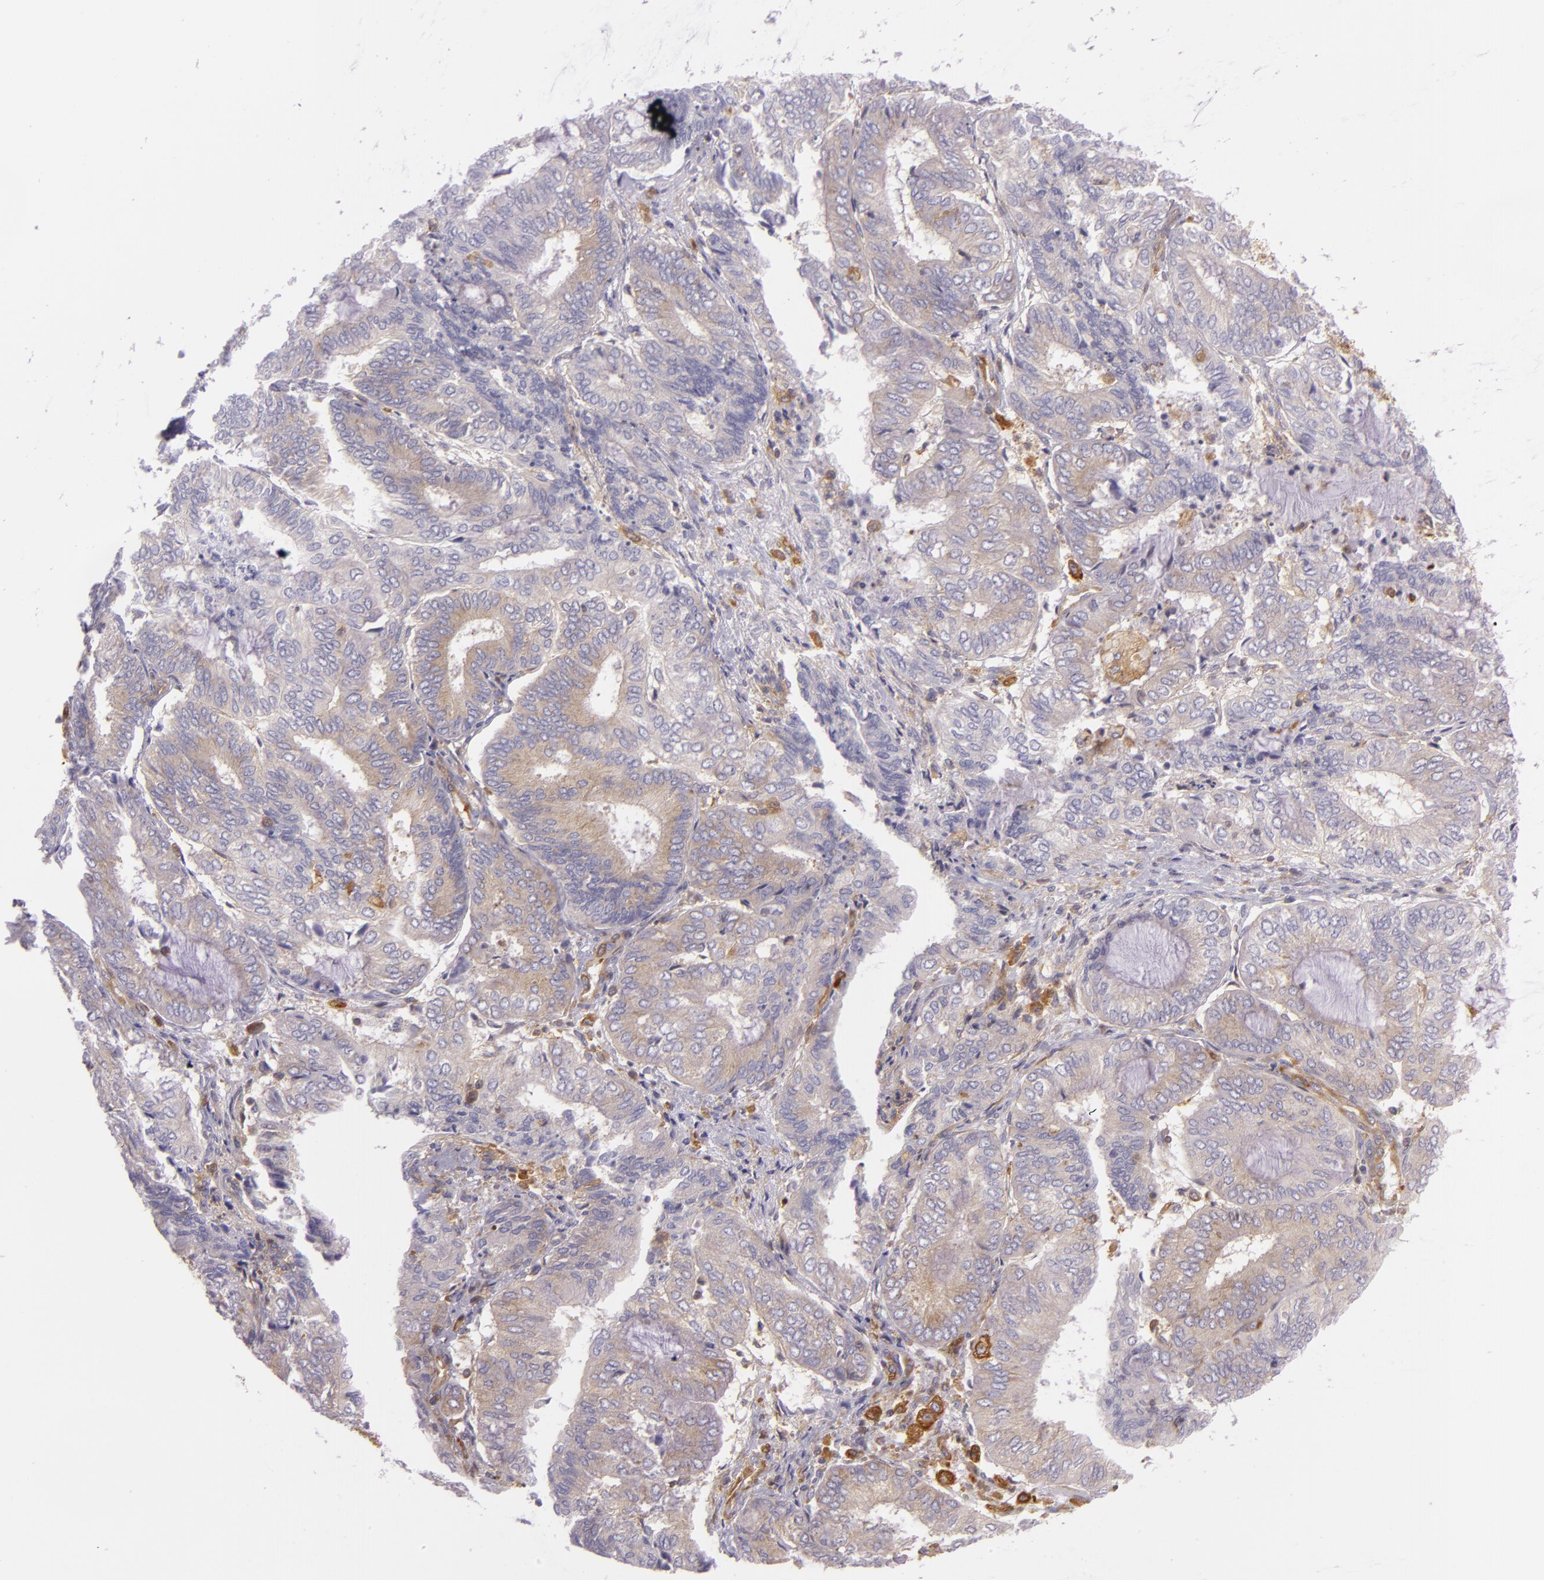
{"staining": {"intensity": "weak", "quantity": ">75%", "location": "cytoplasmic/membranous"}, "tissue": "endometrial cancer", "cell_type": "Tumor cells", "image_type": "cancer", "snomed": [{"axis": "morphology", "description": "Adenocarcinoma, NOS"}, {"axis": "topography", "description": "Endometrium"}], "caption": "Approximately >75% of tumor cells in human endometrial cancer exhibit weak cytoplasmic/membranous protein staining as visualized by brown immunohistochemical staining.", "gene": "TLN1", "patient": {"sex": "female", "age": 59}}